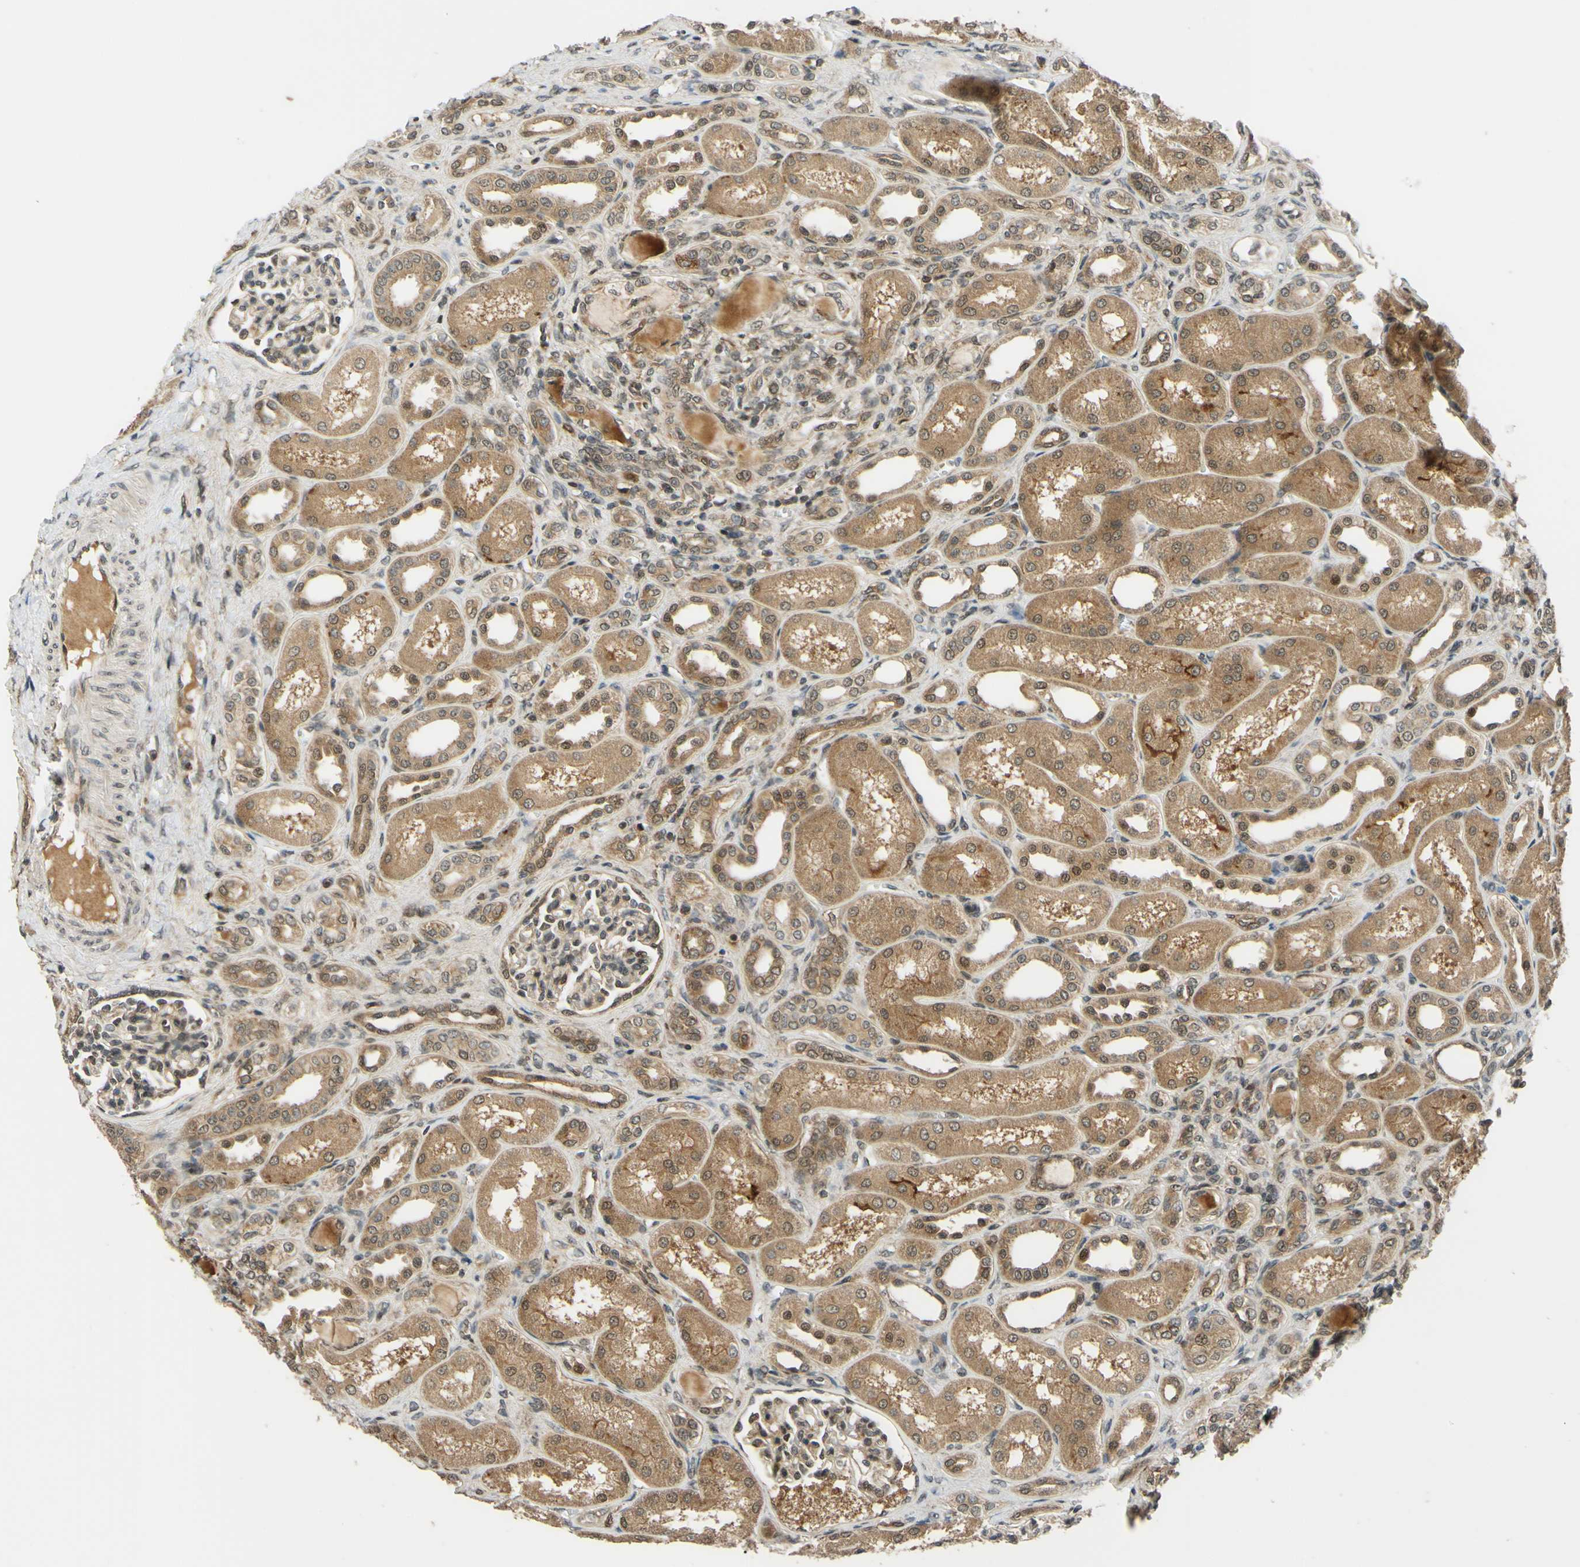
{"staining": {"intensity": "moderate", "quantity": "25%-75%", "location": "nuclear"}, "tissue": "kidney", "cell_type": "Cells in glomeruli", "image_type": "normal", "snomed": [{"axis": "morphology", "description": "Normal tissue, NOS"}, {"axis": "topography", "description": "Kidney"}], "caption": "Immunohistochemistry (IHC) histopathology image of benign human kidney stained for a protein (brown), which demonstrates medium levels of moderate nuclear staining in approximately 25%-75% of cells in glomeruli.", "gene": "ABCC8", "patient": {"sex": "male", "age": 7}}